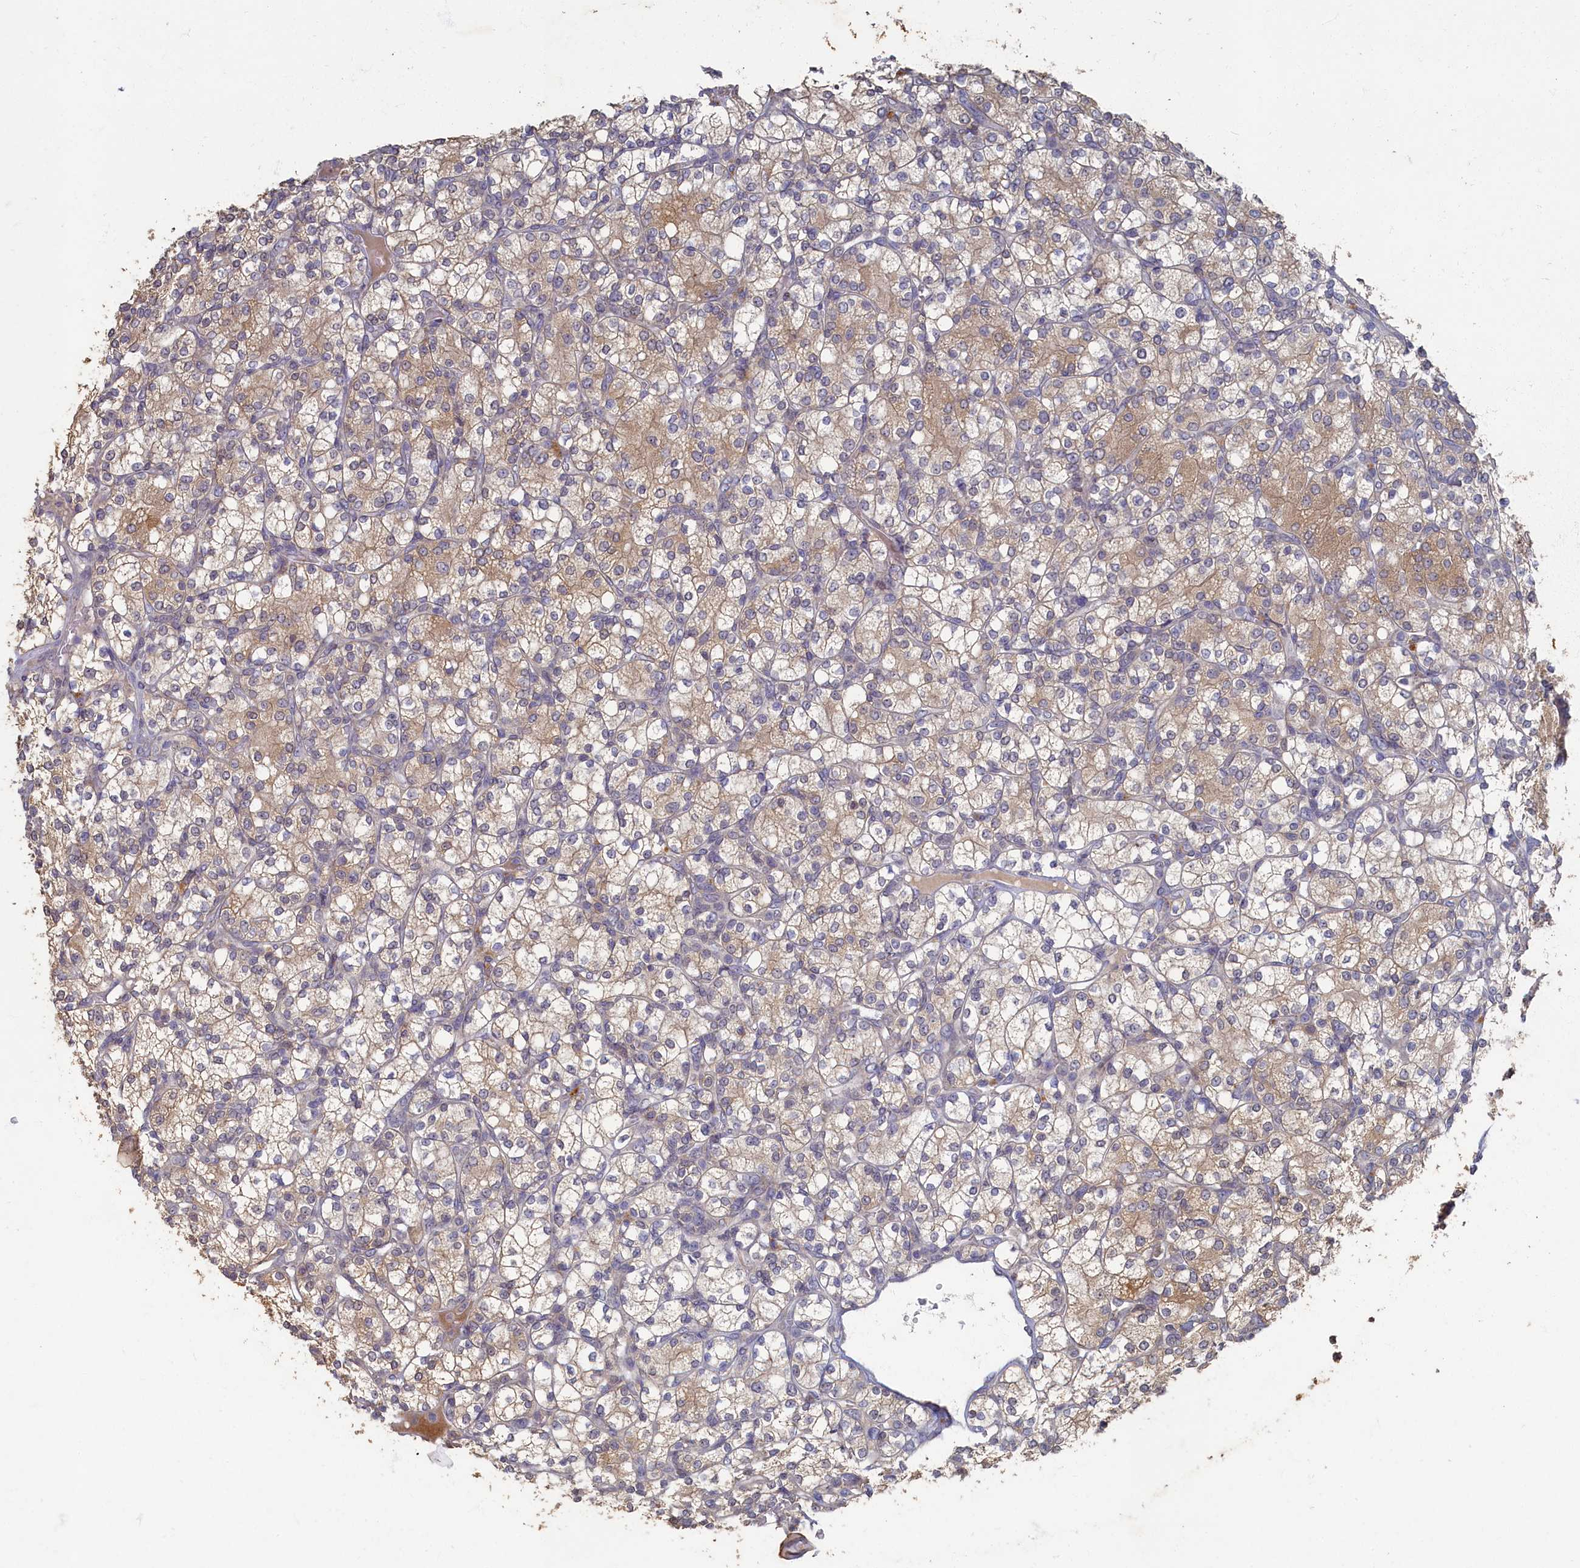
{"staining": {"intensity": "weak", "quantity": "25%-75%", "location": "cytoplasmic/membranous"}, "tissue": "renal cancer", "cell_type": "Tumor cells", "image_type": "cancer", "snomed": [{"axis": "morphology", "description": "Adenocarcinoma, NOS"}, {"axis": "topography", "description": "Kidney"}], "caption": "Weak cytoplasmic/membranous staining for a protein is appreciated in about 25%-75% of tumor cells of renal cancer (adenocarcinoma) using immunohistochemistry.", "gene": "HUNK", "patient": {"sex": "male", "age": 77}}